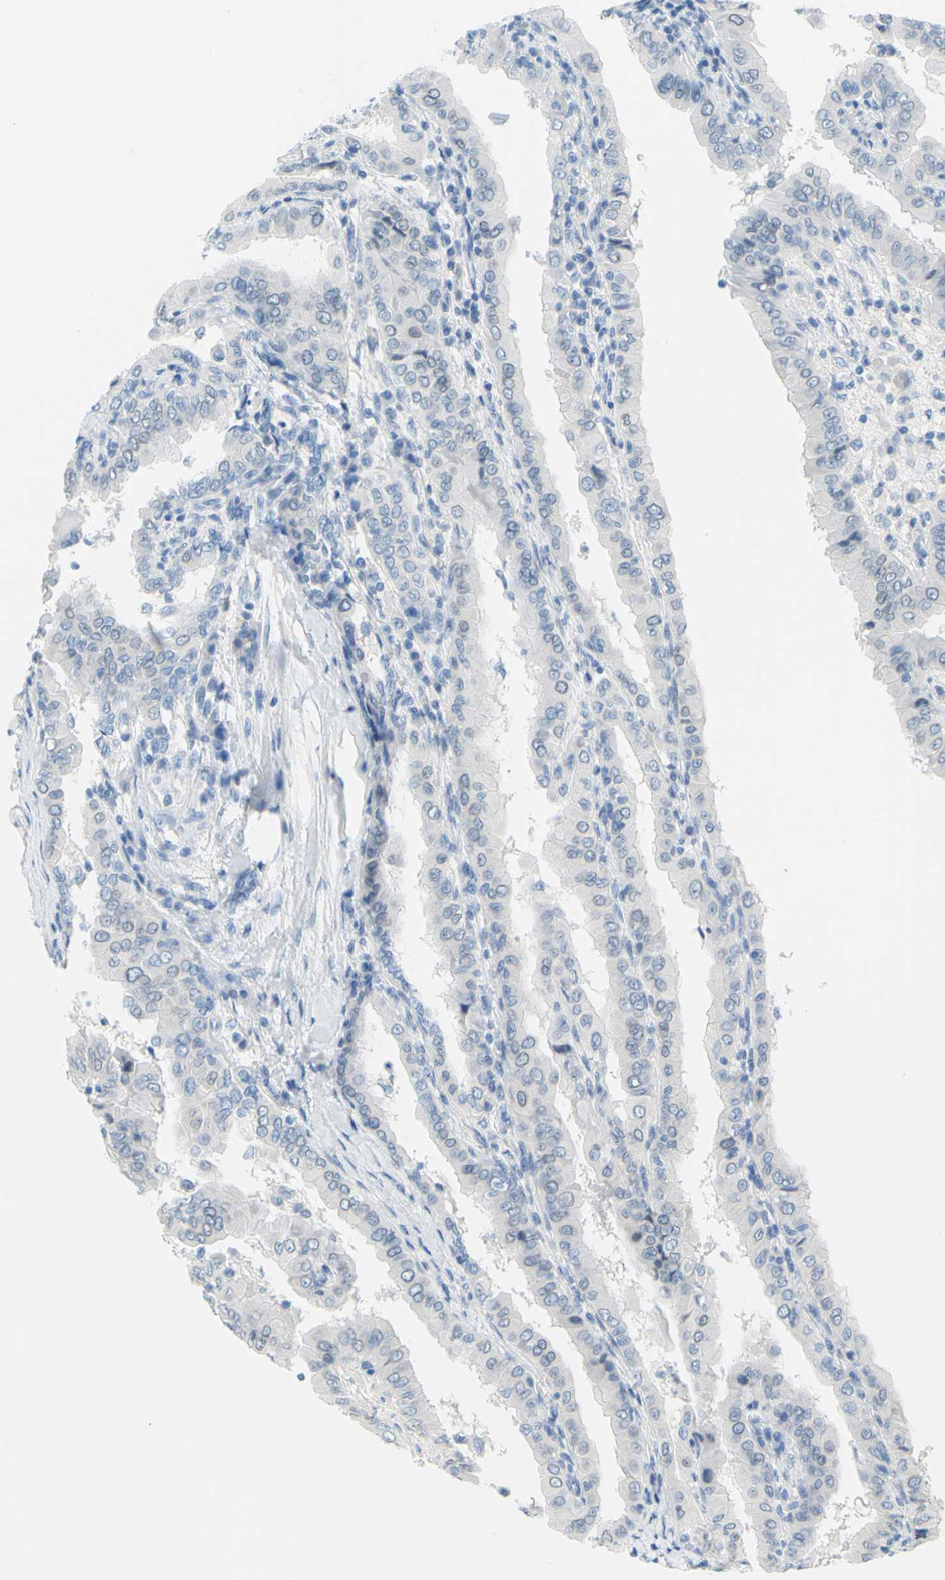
{"staining": {"intensity": "negative", "quantity": "none", "location": "none"}, "tissue": "thyroid cancer", "cell_type": "Tumor cells", "image_type": "cancer", "snomed": [{"axis": "morphology", "description": "Papillary adenocarcinoma, NOS"}, {"axis": "topography", "description": "Thyroid gland"}], "caption": "Immunohistochemistry of thyroid papillary adenocarcinoma shows no positivity in tumor cells.", "gene": "DCT", "patient": {"sex": "male", "age": 33}}